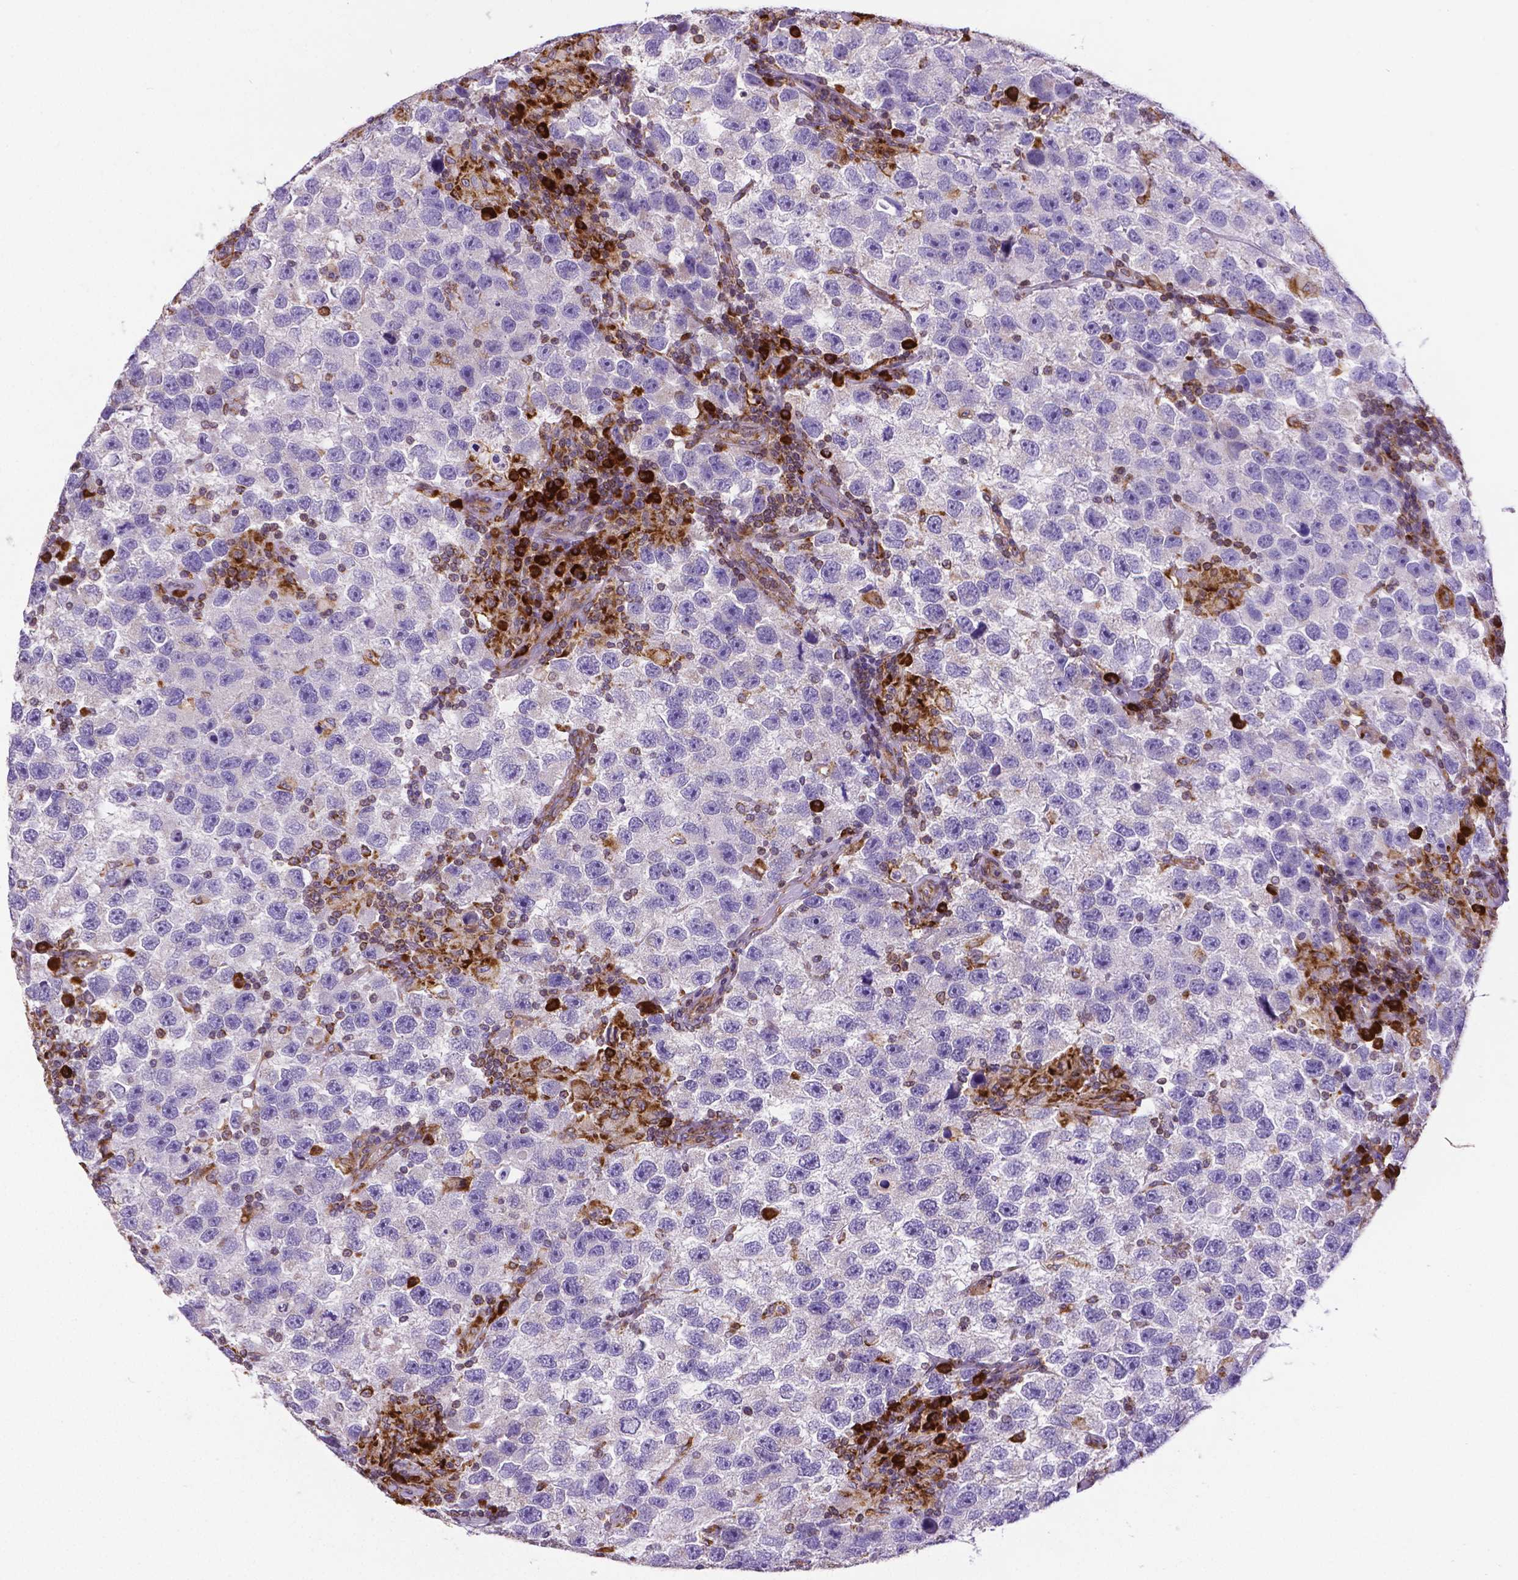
{"staining": {"intensity": "negative", "quantity": "none", "location": "none"}, "tissue": "testis cancer", "cell_type": "Tumor cells", "image_type": "cancer", "snomed": [{"axis": "morphology", "description": "Seminoma, NOS"}, {"axis": "topography", "description": "Testis"}], "caption": "Human testis cancer (seminoma) stained for a protein using immunohistochemistry (IHC) reveals no staining in tumor cells.", "gene": "MTDH", "patient": {"sex": "male", "age": 26}}